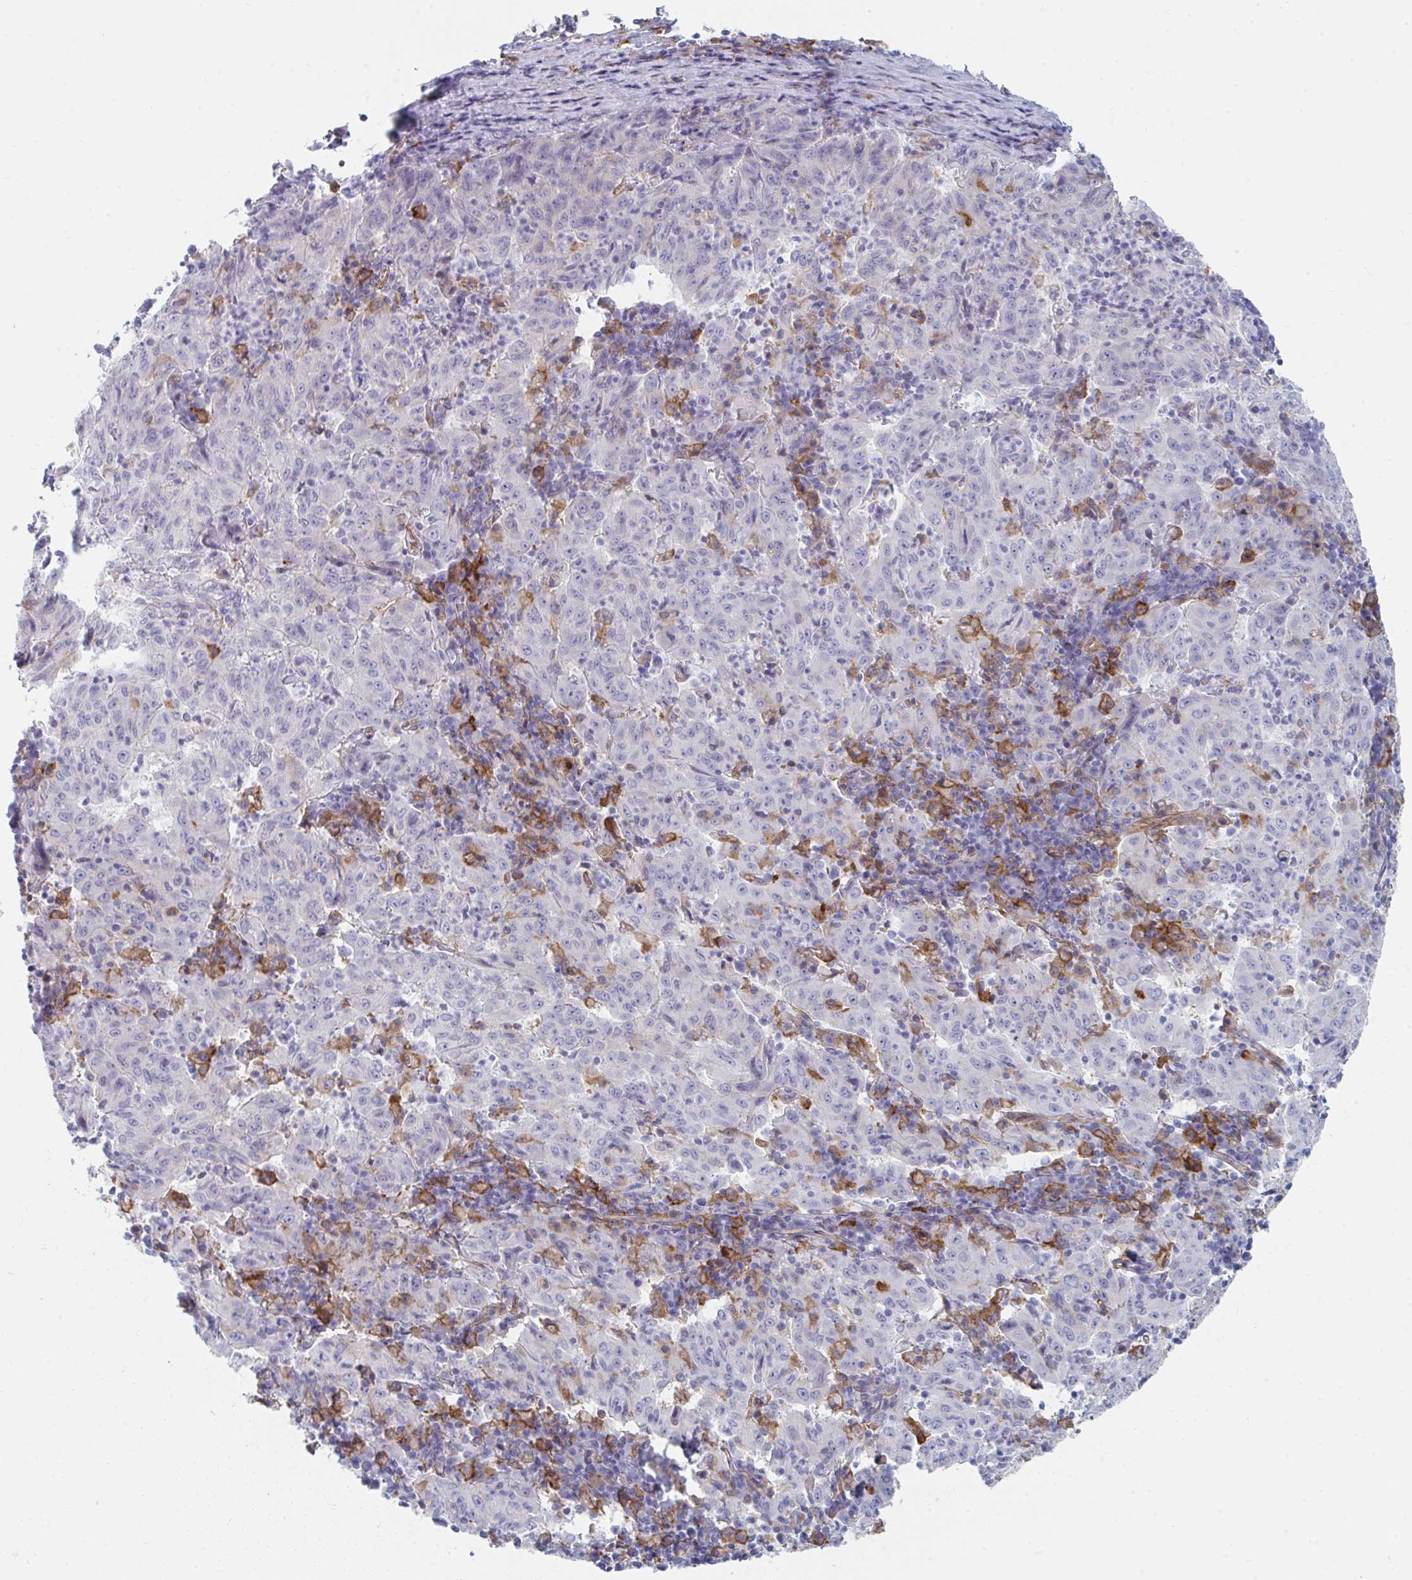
{"staining": {"intensity": "moderate", "quantity": "<25%", "location": "cytoplasmic/membranous"}, "tissue": "pancreatic cancer", "cell_type": "Tumor cells", "image_type": "cancer", "snomed": [{"axis": "morphology", "description": "Adenocarcinoma, NOS"}, {"axis": "topography", "description": "Pancreas"}], "caption": "Tumor cells show low levels of moderate cytoplasmic/membranous expression in about <25% of cells in pancreatic cancer.", "gene": "DAB2", "patient": {"sex": "male", "age": 63}}